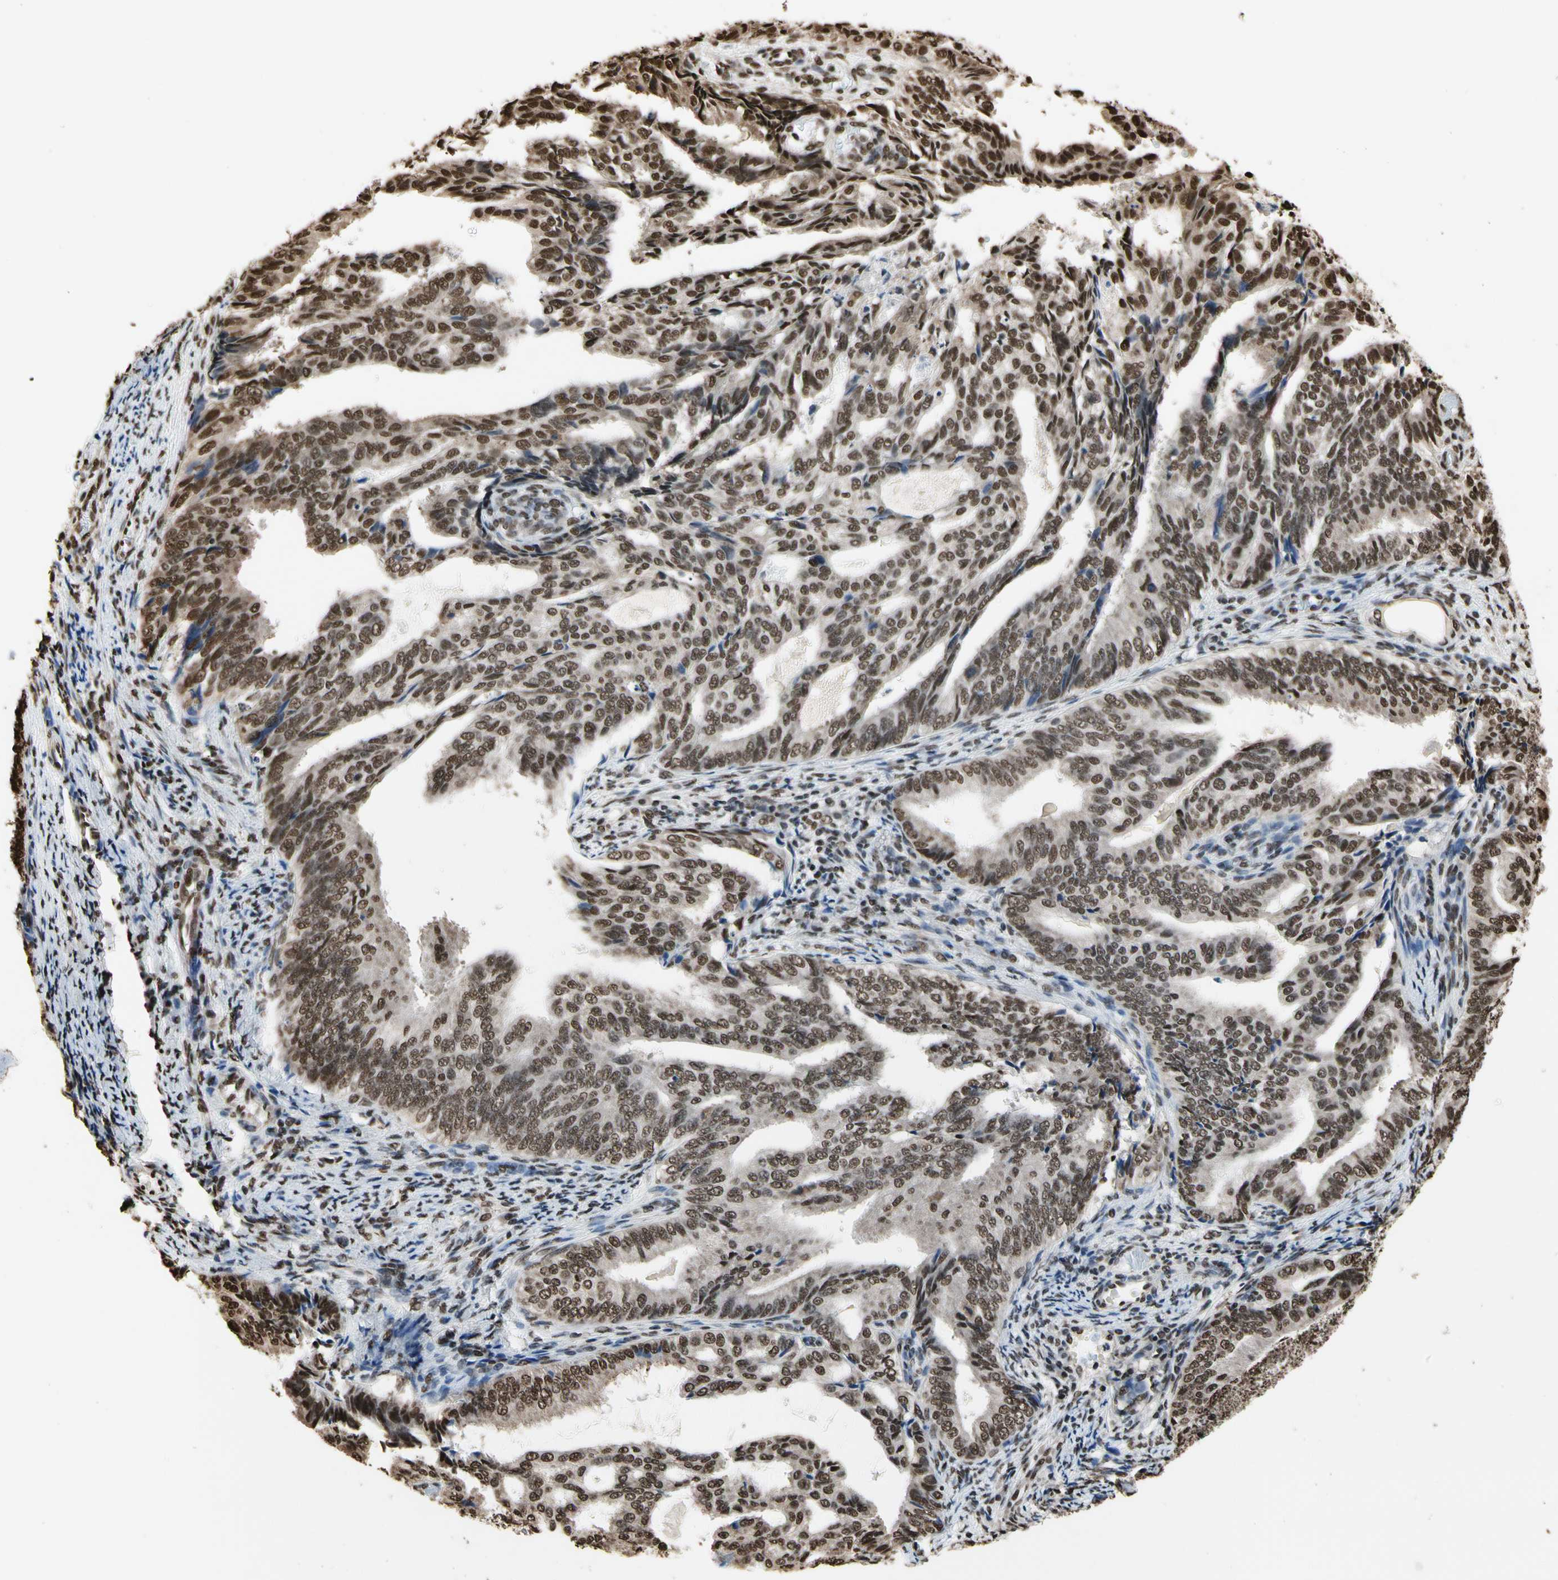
{"staining": {"intensity": "moderate", "quantity": ">75%", "location": "nuclear"}, "tissue": "endometrial cancer", "cell_type": "Tumor cells", "image_type": "cancer", "snomed": [{"axis": "morphology", "description": "Adenocarcinoma, NOS"}, {"axis": "topography", "description": "Endometrium"}], "caption": "Endometrial cancer stained for a protein reveals moderate nuclear positivity in tumor cells. The staining is performed using DAB brown chromogen to label protein expression. The nuclei are counter-stained blue using hematoxylin.", "gene": "HNRNPK", "patient": {"sex": "female", "age": 58}}